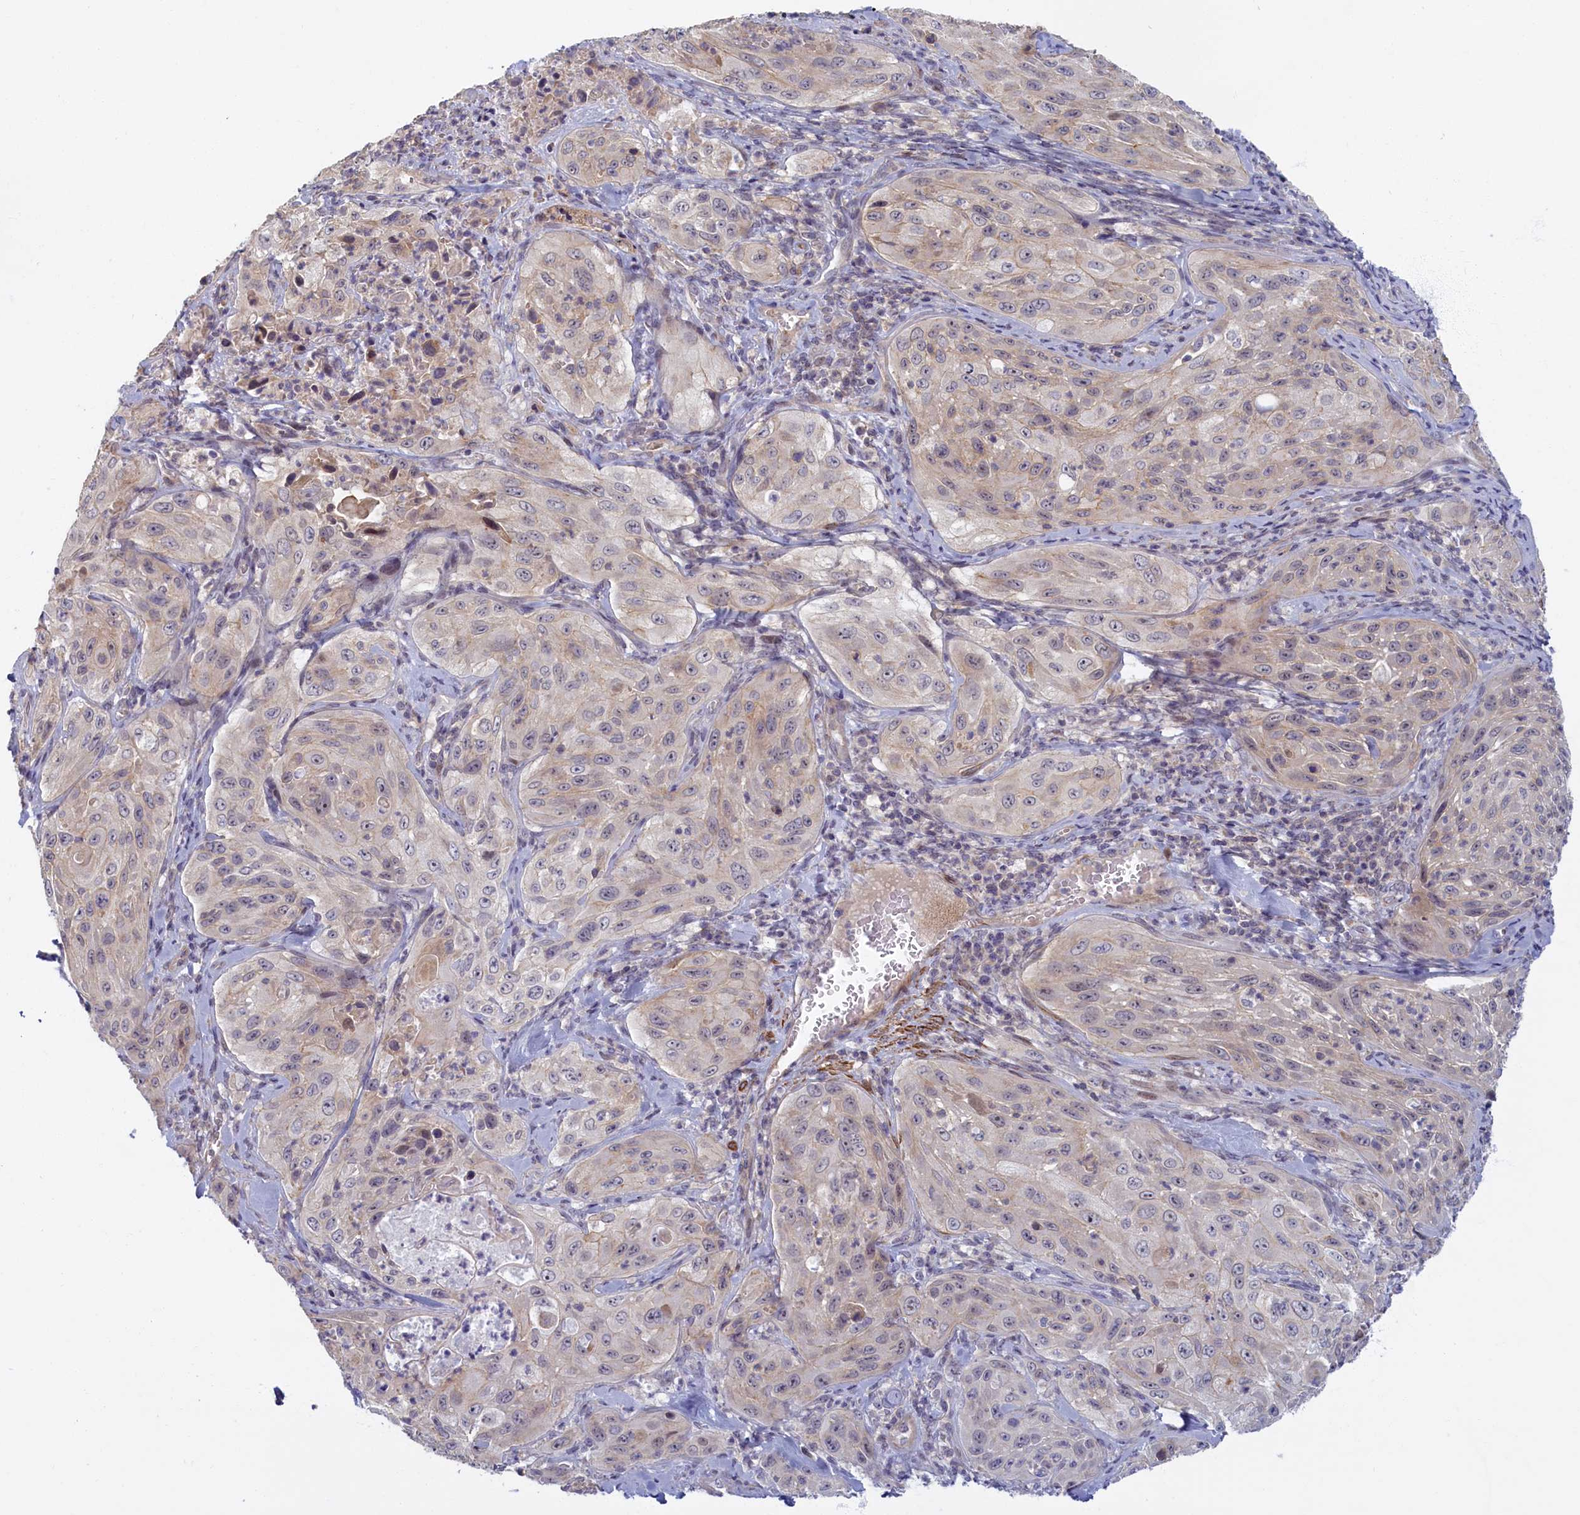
{"staining": {"intensity": "negative", "quantity": "none", "location": "none"}, "tissue": "cervical cancer", "cell_type": "Tumor cells", "image_type": "cancer", "snomed": [{"axis": "morphology", "description": "Squamous cell carcinoma, NOS"}, {"axis": "topography", "description": "Cervix"}], "caption": "Micrograph shows no significant protein staining in tumor cells of cervical cancer.", "gene": "TRPM4", "patient": {"sex": "female", "age": 42}}